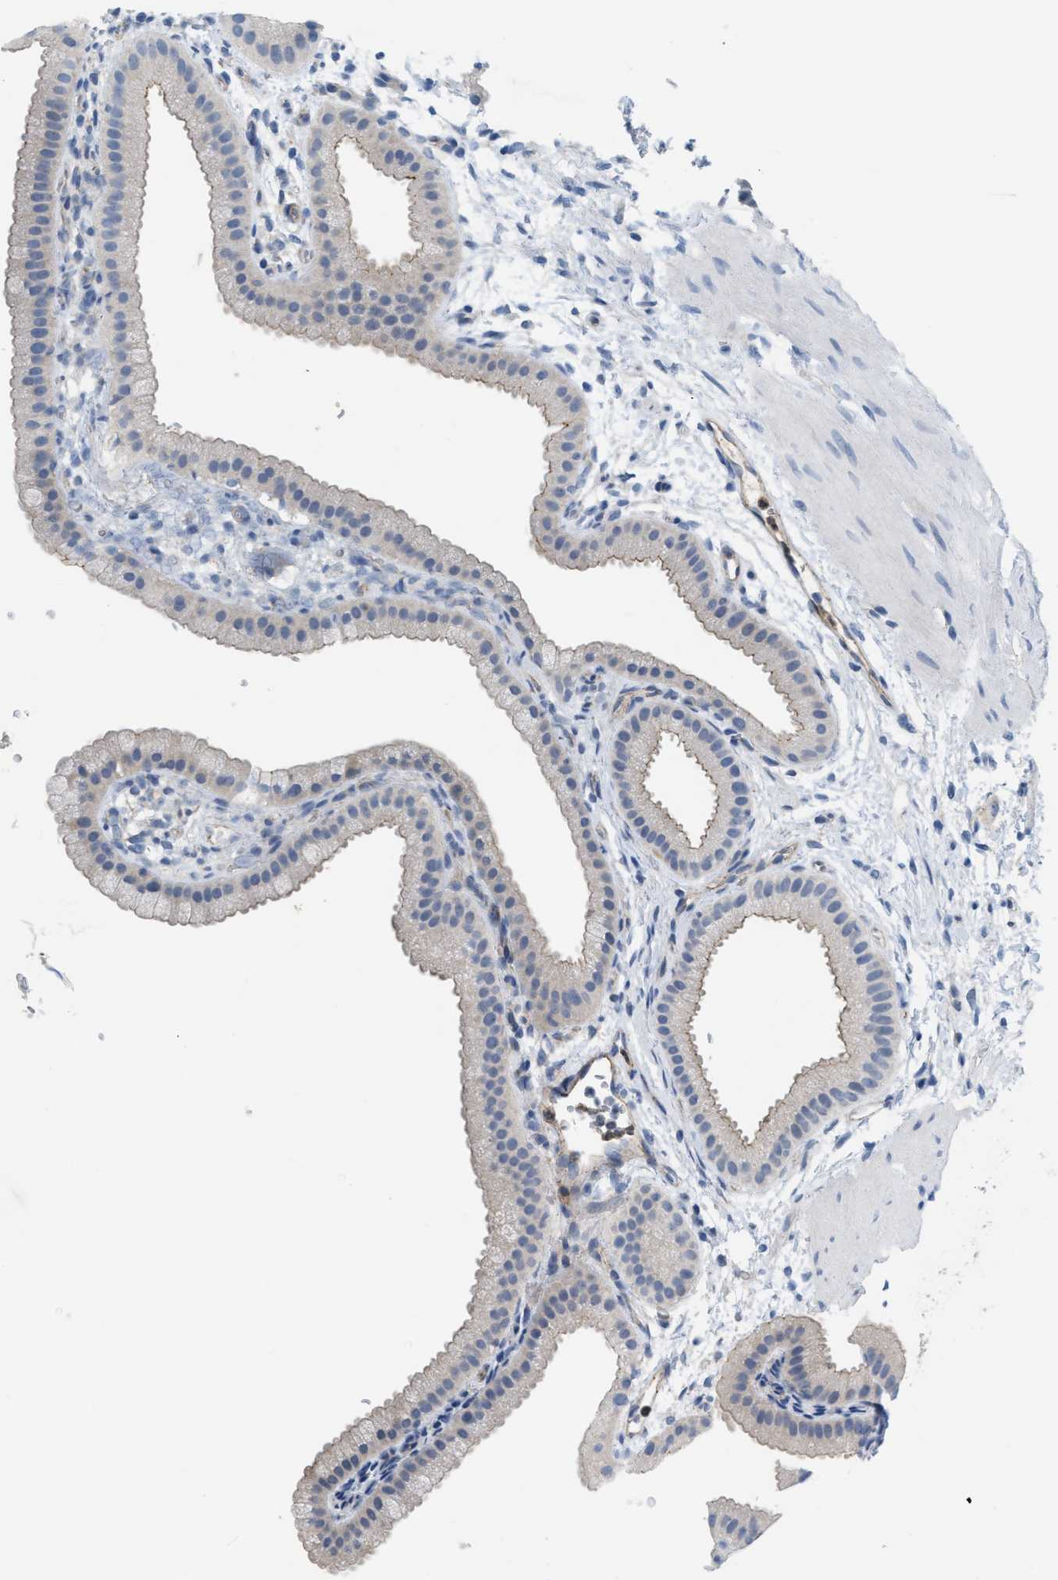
{"staining": {"intensity": "weak", "quantity": "25%-75%", "location": "cytoplasmic/membranous"}, "tissue": "gallbladder", "cell_type": "Glandular cells", "image_type": "normal", "snomed": [{"axis": "morphology", "description": "Normal tissue, NOS"}, {"axis": "topography", "description": "Gallbladder"}], "caption": "This histopathology image reveals immunohistochemistry (IHC) staining of unremarkable human gallbladder, with low weak cytoplasmic/membranous expression in approximately 25%-75% of glandular cells.", "gene": "CRB3", "patient": {"sex": "female", "age": 64}}